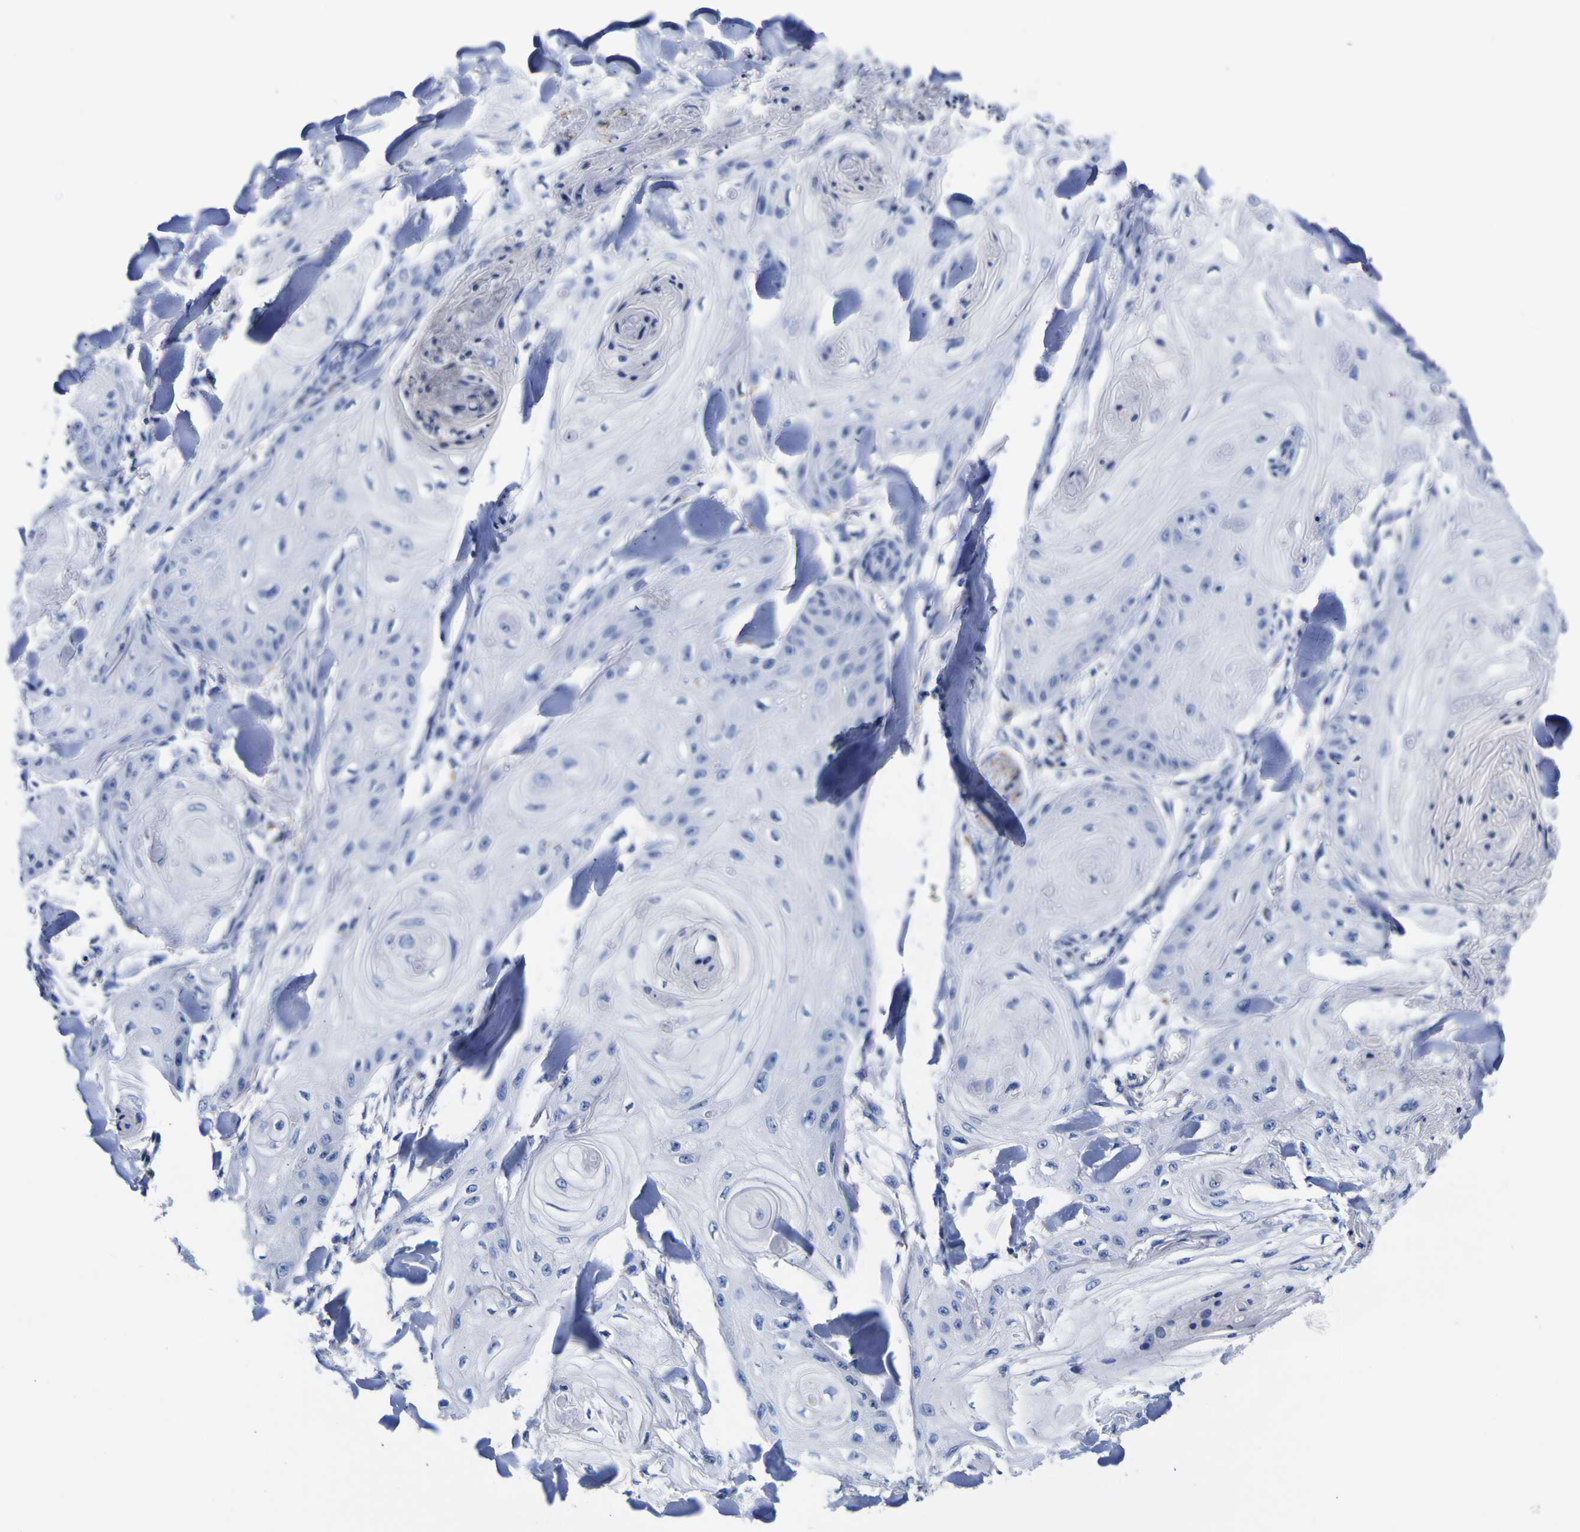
{"staining": {"intensity": "negative", "quantity": "none", "location": "none"}, "tissue": "skin cancer", "cell_type": "Tumor cells", "image_type": "cancer", "snomed": [{"axis": "morphology", "description": "Squamous cell carcinoma, NOS"}, {"axis": "topography", "description": "Skin"}], "caption": "IHC of human skin cancer (squamous cell carcinoma) shows no expression in tumor cells.", "gene": "HLA-DQA1", "patient": {"sex": "male", "age": 74}}